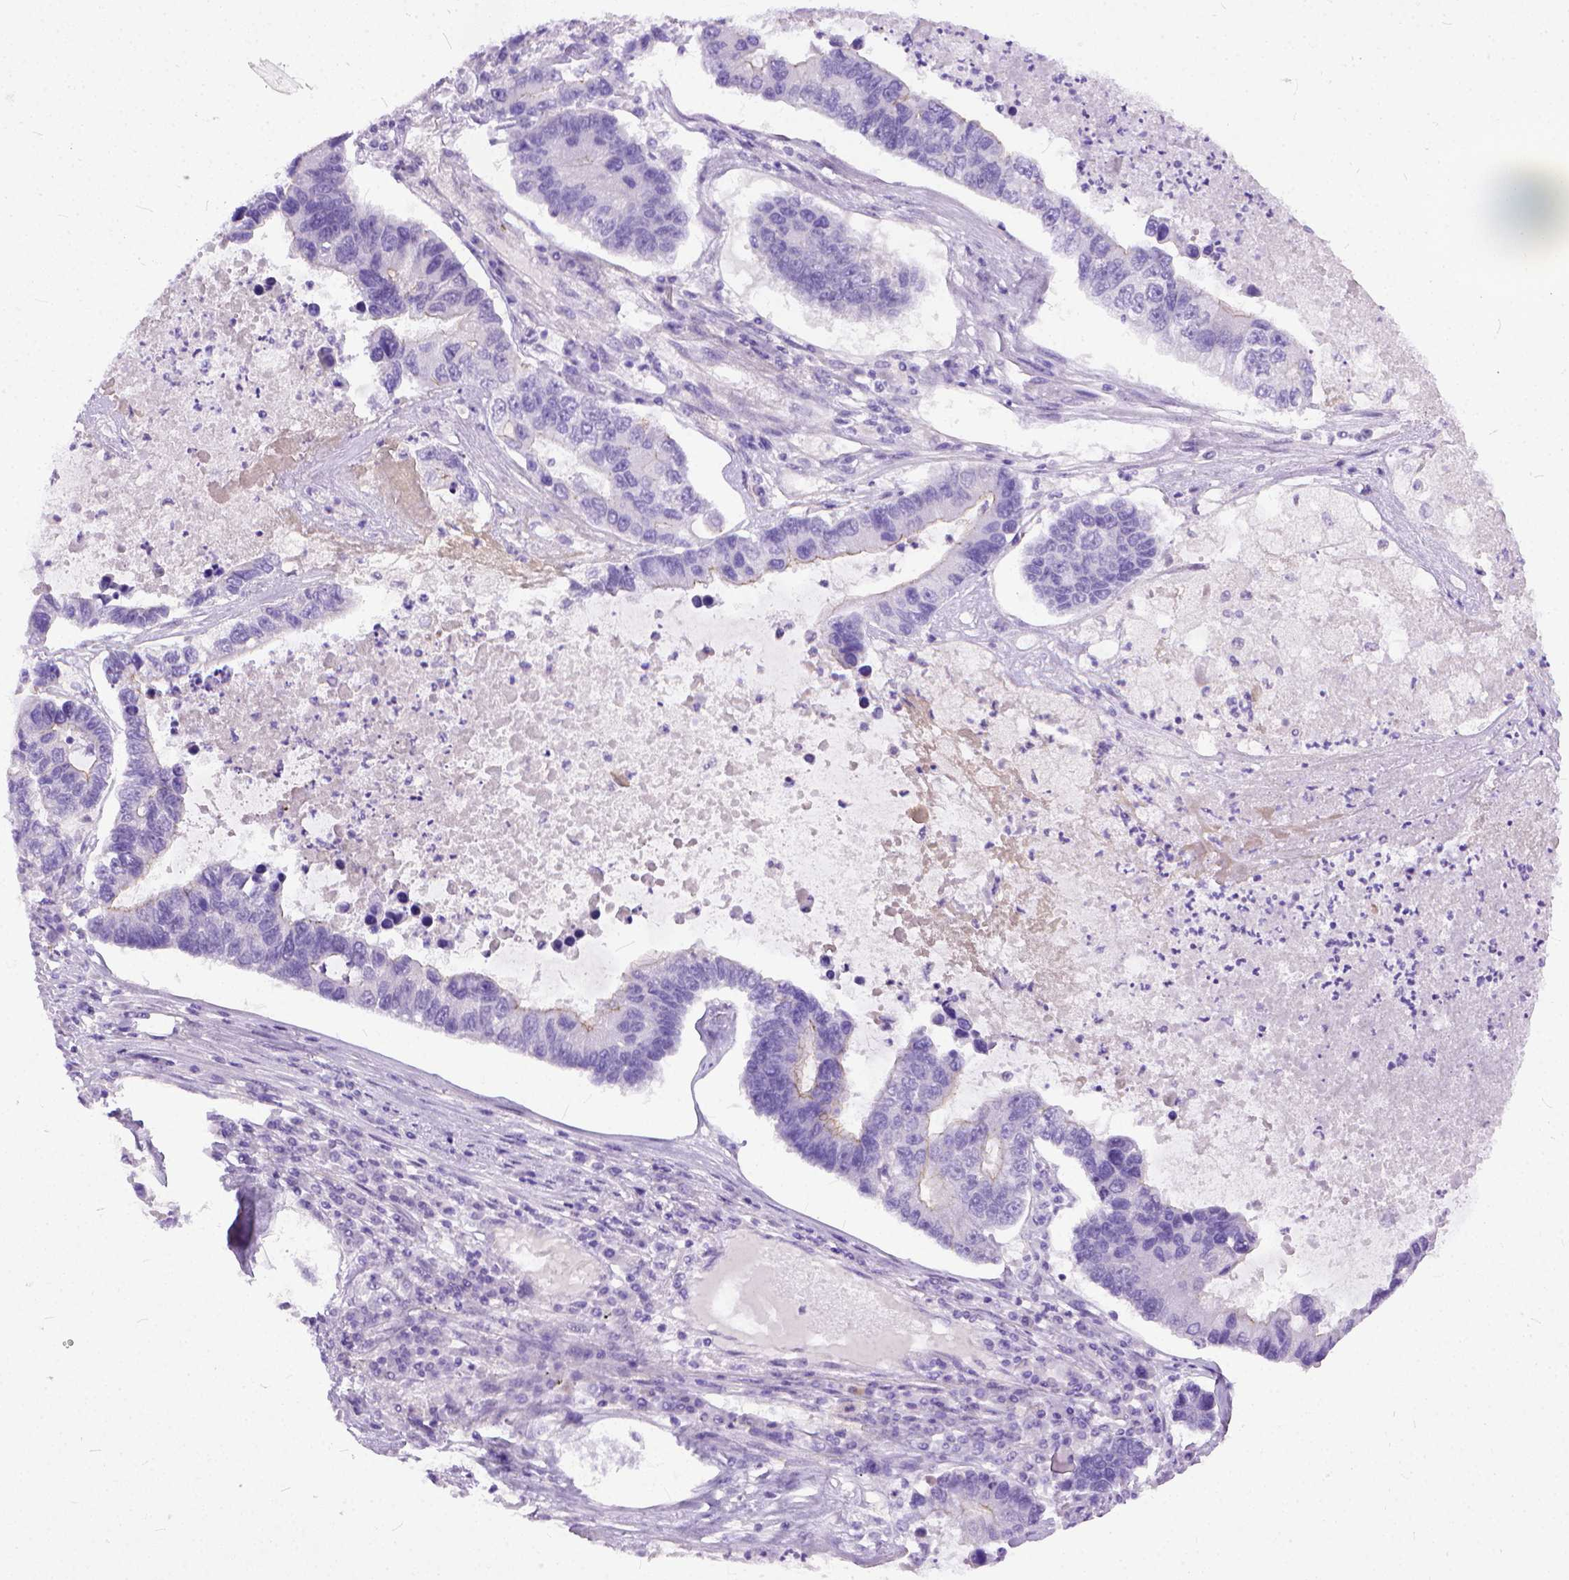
{"staining": {"intensity": "negative", "quantity": "none", "location": "none"}, "tissue": "lung cancer", "cell_type": "Tumor cells", "image_type": "cancer", "snomed": [{"axis": "morphology", "description": "Adenocarcinoma, NOS"}, {"axis": "topography", "description": "Bronchus"}, {"axis": "topography", "description": "Lung"}], "caption": "DAB immunohistochemical staining of human adenocarcinoma (lung) reveals no significant expression in tumor cells.", "gene": "ADGRF1", "patient": {"sex": "female", "age": 51}}